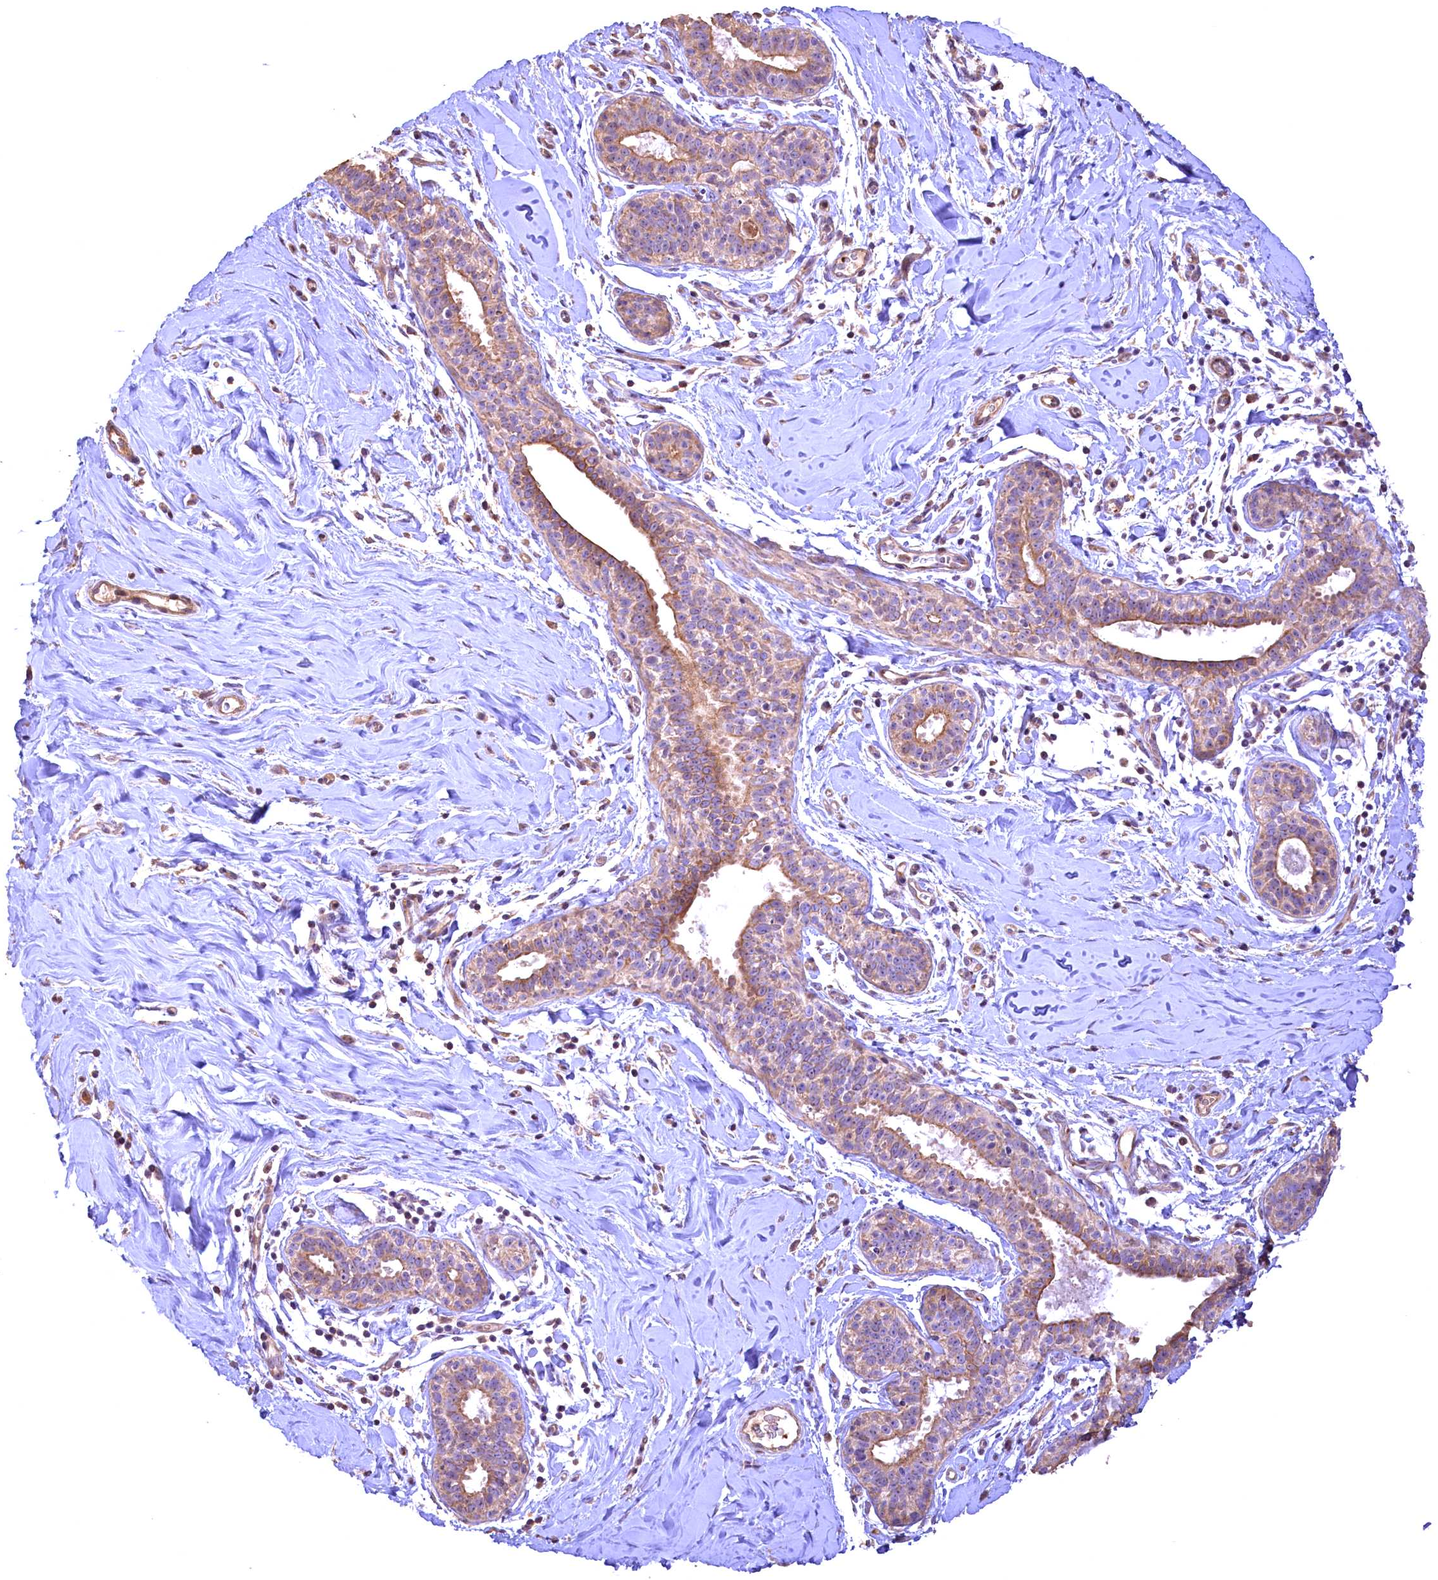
{"staining": {"intensity": "negative", "quantity": "none", "location": "none"}, "tissue": "adipose tissue", "cell_type": "Adipocytes", "image_type": "normal", "snomed": [{"axis": "morphology", "description": "Normal tissue, NOS"}, {"axis": "topography", "description": "Breast"}], "caption": "An IHC histopathology image of unremarkable adipose tissue is shown. There is no staining in adipocytes of adipose tissue.", "gene": "FUZ", "patient": {"sex": "female", "age": 26}}